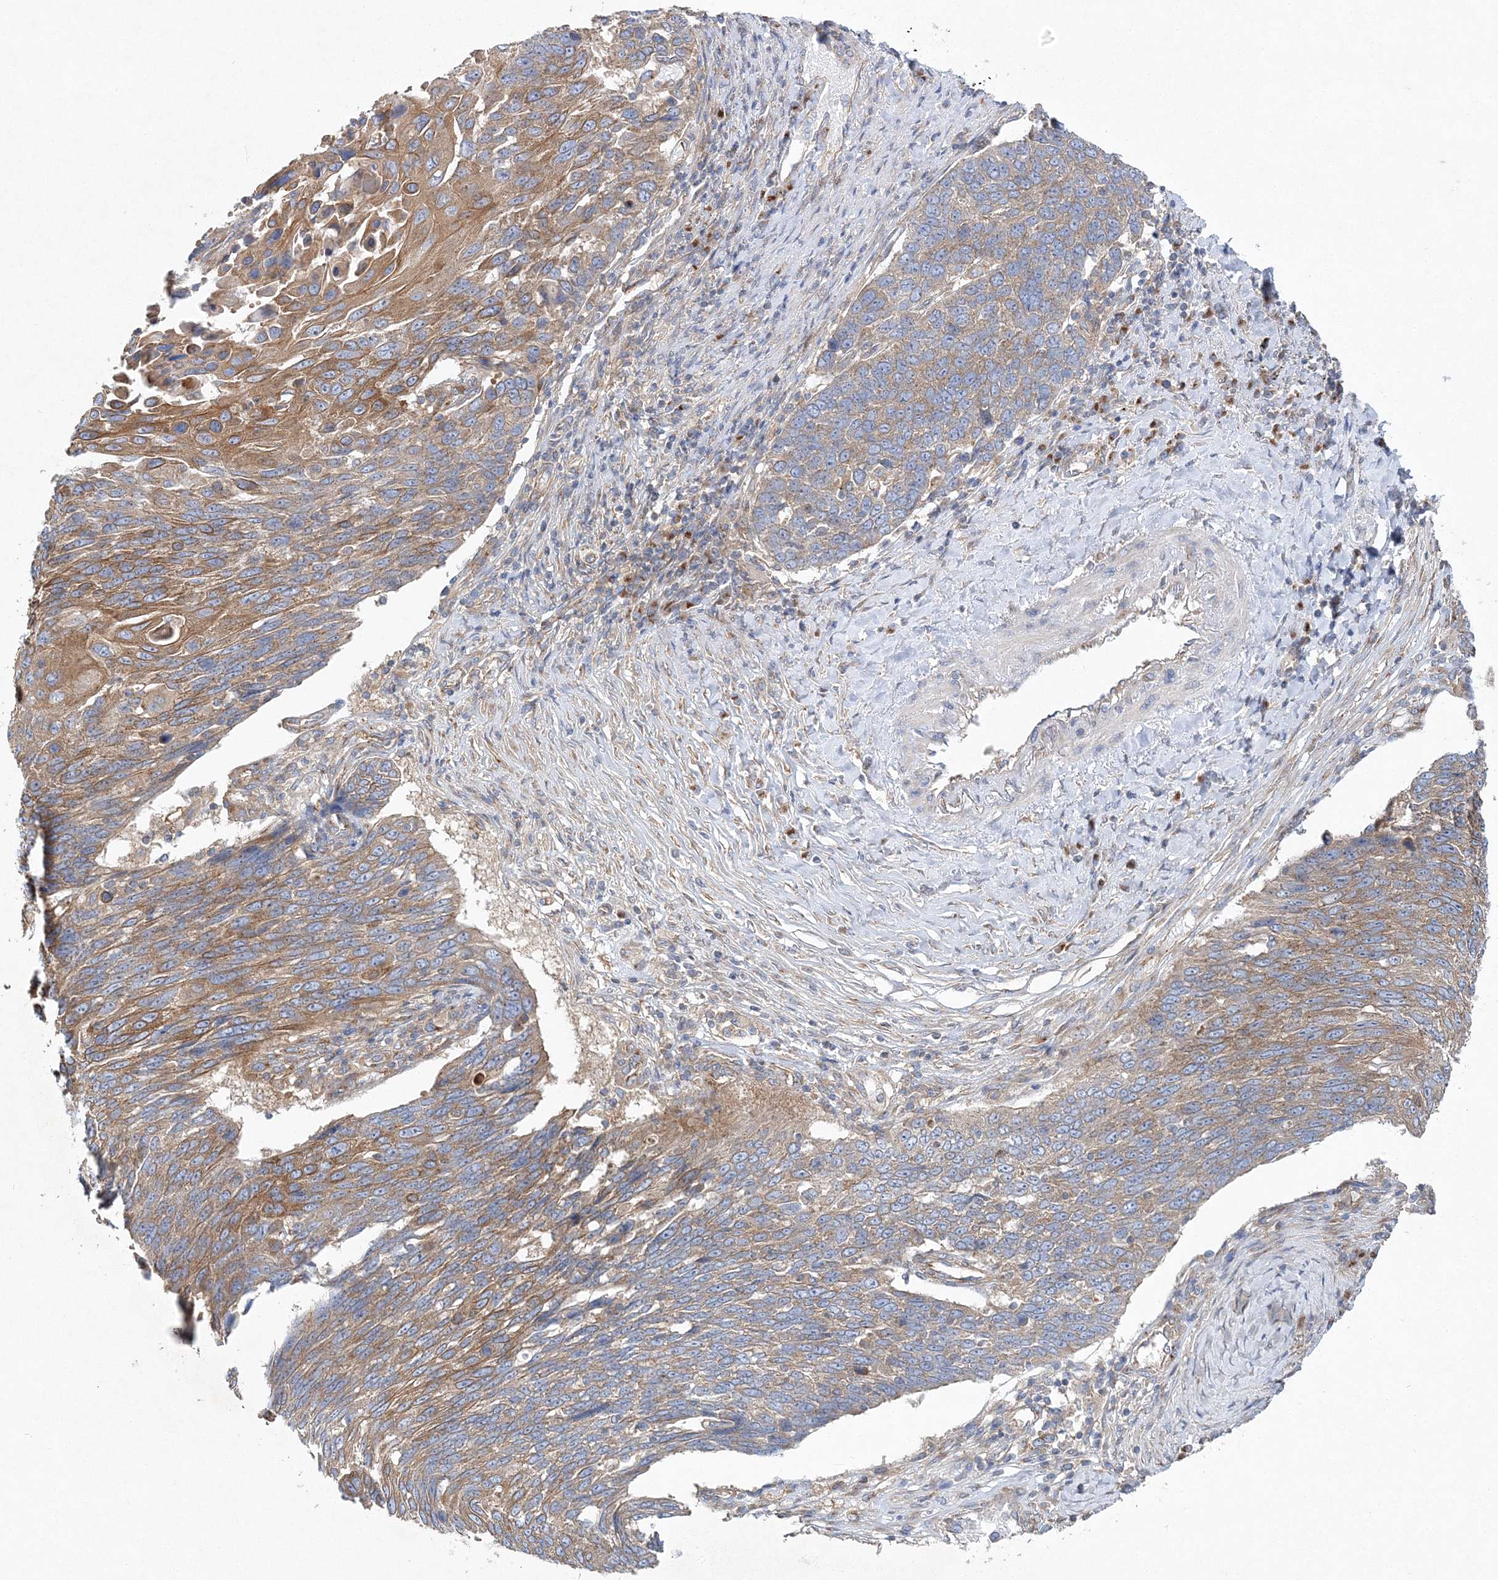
{"staining": {"intensity": "moderate", "quantity": ">75%", "location": "cytoplasmic/membranous"}, "tissue": "lung cancer", "cell_type": "Tumor cells", "image_type": "cancer", "snomed": [{"axis": "morphology", "description": "Squamous cell carcinoma, NOS"}, {"axis": "topography", "description": "Lung"}], "caption": "This histopathology image reveals lung squamous cell carcinoma stained with immunohistochemistry (IHC) to label a protein in brown. The cytoplasmic/membranous of tumor cells show moderate positivity for the protein. Nuclei are counter-stained blue.", "gene": "SEC23IP", "patient": {"sex": "male", "age": 66}}